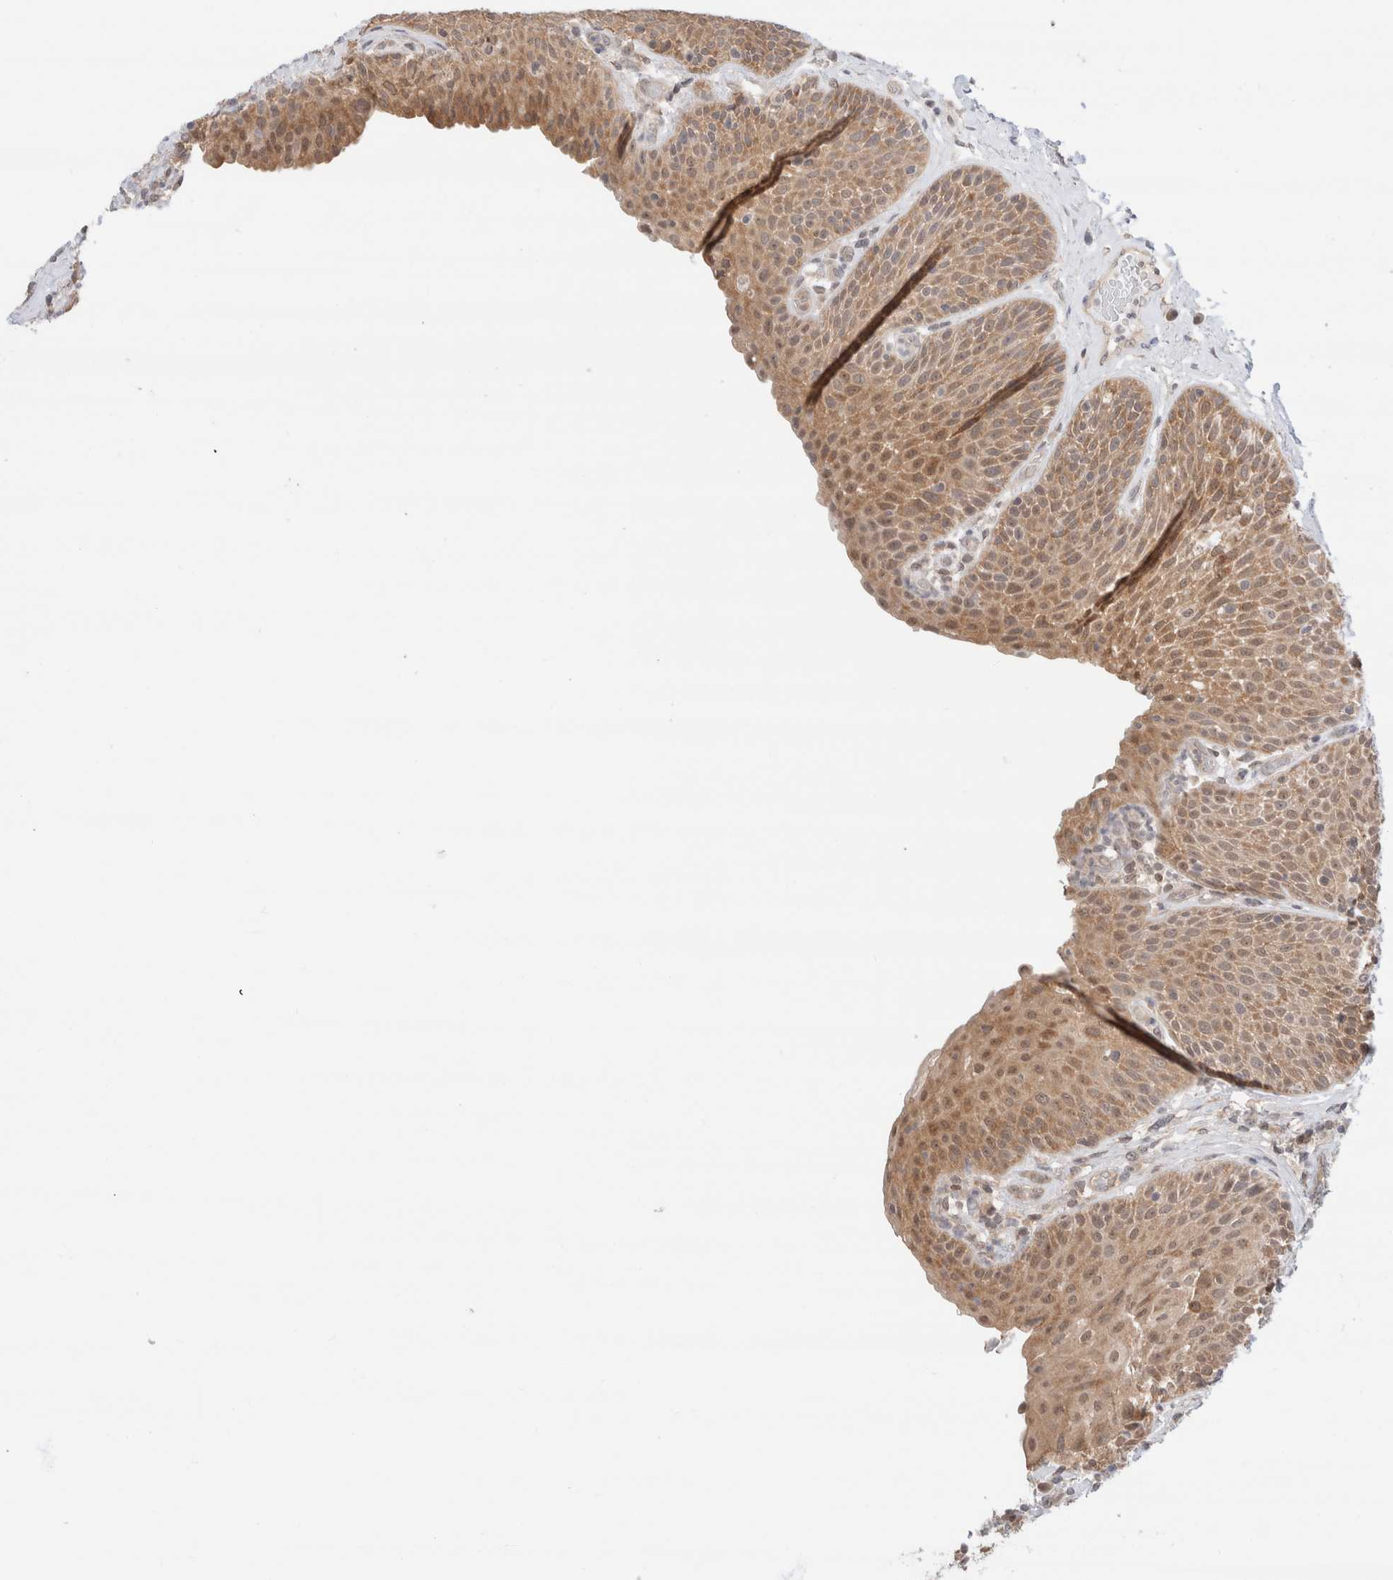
{"staining": {"intensity": "moderate", "quantity": ">75%", "location": "cytoplasmic/membranous"}, "tissue": "urinary bladder", "cell_type": "Urothelial cells", "image_type": "normal", "snomed": [{"axis": "morphology", "description": "Normal tissue, NOS"}, {"axis": "topography", "description": "Urinary bladder"}], "caption": "Immunohistochemical staining of benign urinary bladder shows >75% levels of moderate cytoplasmic/membranous protein expression in about >75% of urothelial cells.", "gene": "C17orf97", "patient": {"sex": "female", "age": 62}}